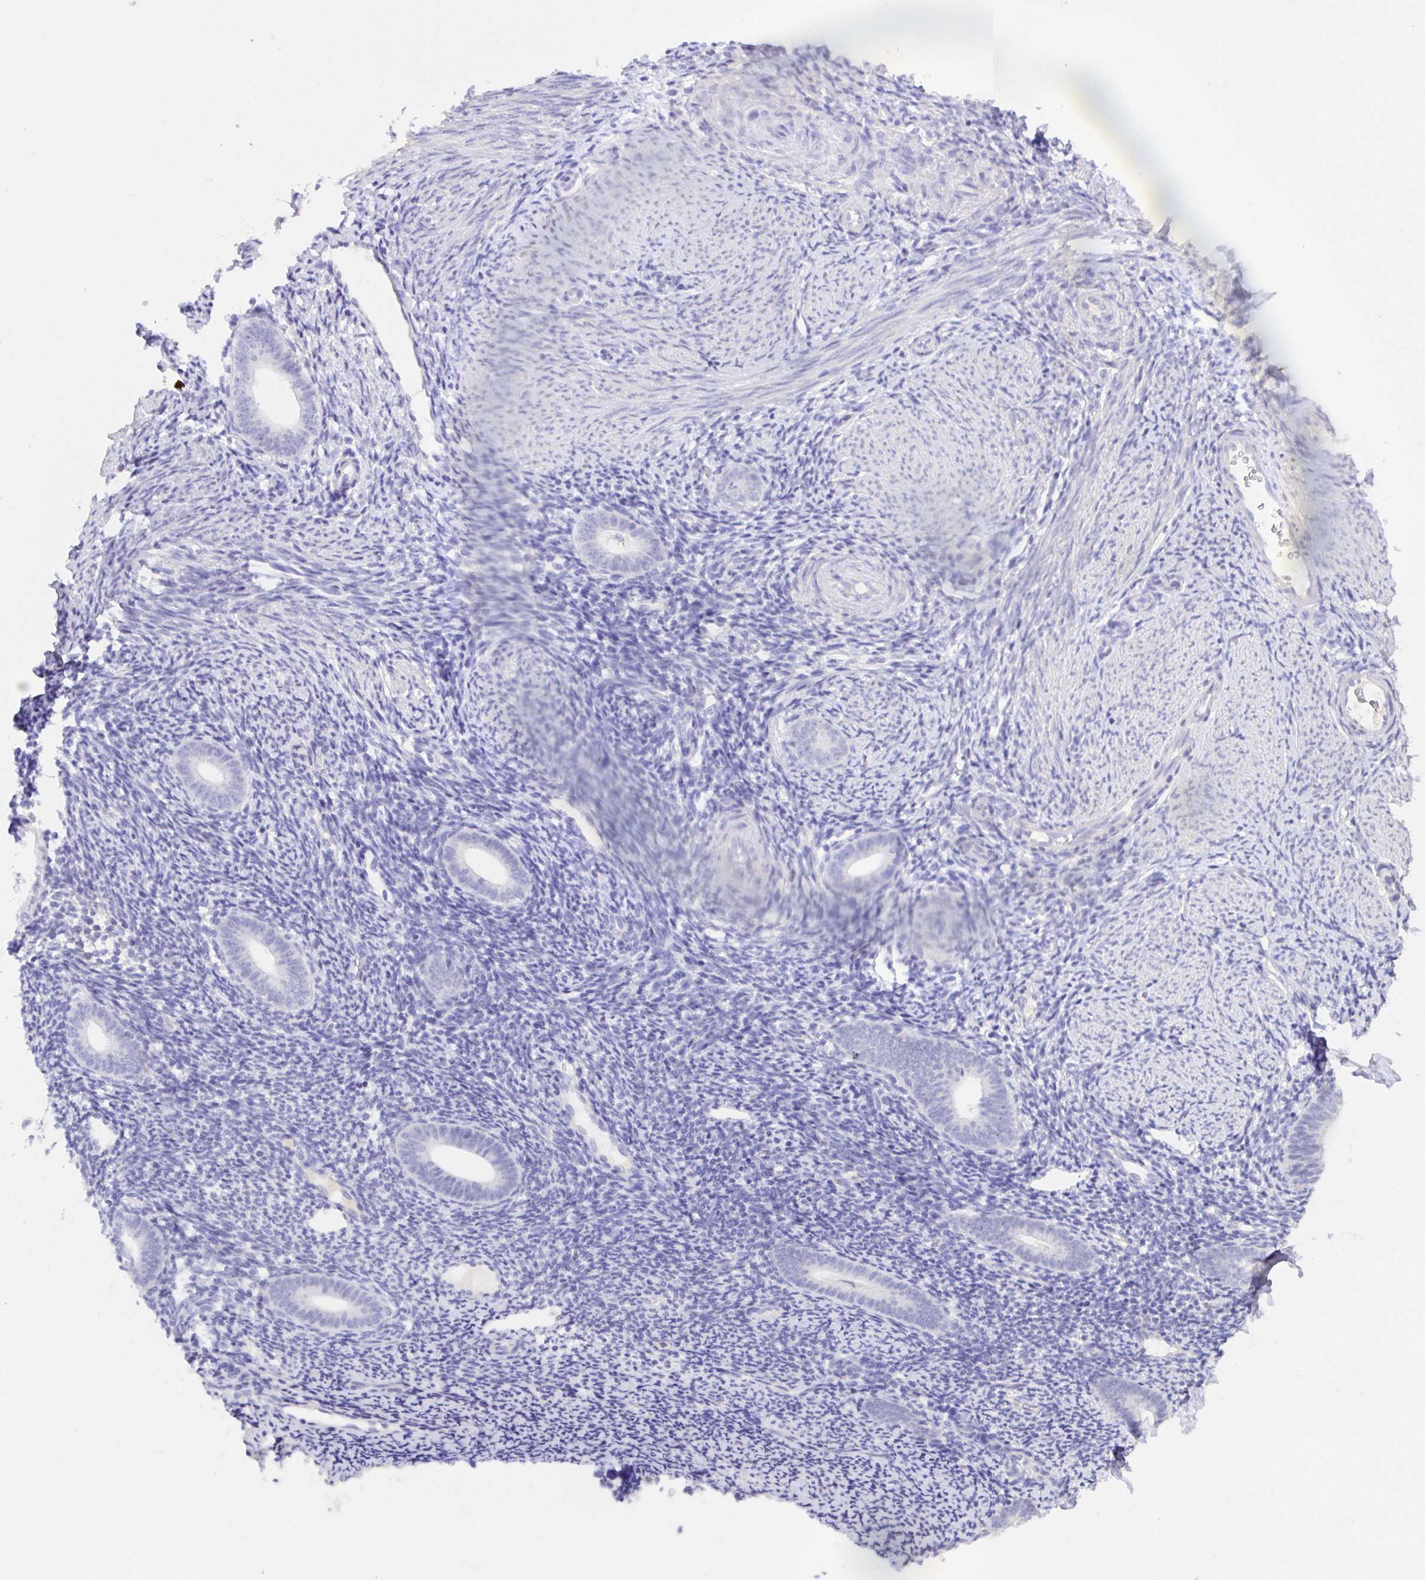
{"staining": {"intensity": "negative", "quantity": "none", "location": "none"}, "tissue": "endometrium", "cell_type": "Cells in endometrial stroma", "image_type": "normal", "snomed": [{"axis": "morphology", "description": "Normal tissue, NOS"}, {"axis": "topography", "description": "Endometrium"}], "caption": "Benign endometrium was stained to show a protein in brown. There is no significant positivity in cells in endometrial stroma. The staining was performed using DAB to visualize the protein expression in brown, while the nuclei were stained in blue with hematoxylin (Magnification: 20x).", "gene": "CDO1", "patient": {"sex": "female", "age": 39}}